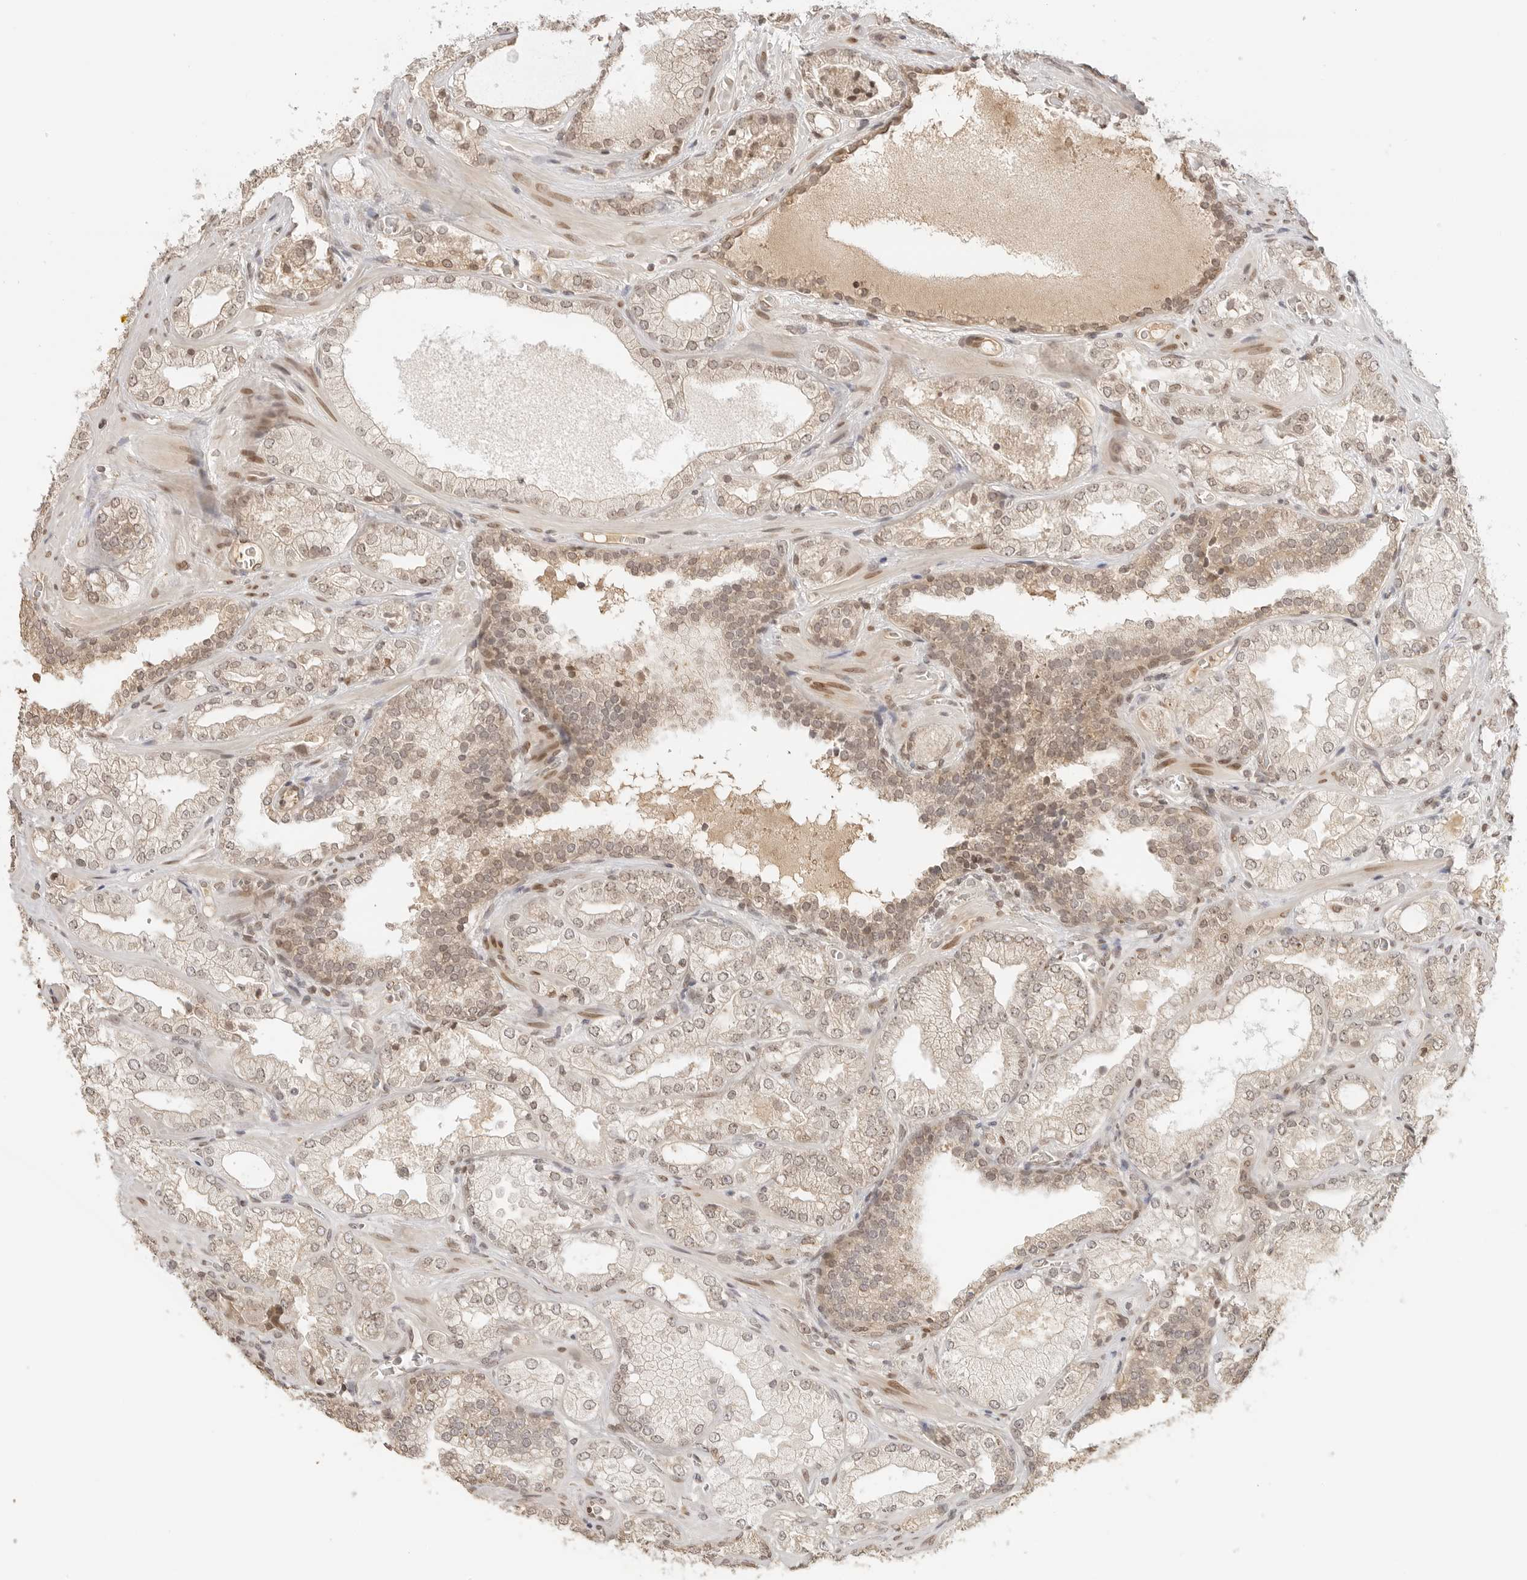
{"staining": {"intensity": "weak", "quantity": "25%-75%", "location": "cytoplasmic/membranous,nuclear"}, "tissue": "prostate cancer", "cell_type": "Tumor cells", "image_type": "cancer", "snomed": [{"axis": "morphology", "description": "Adenocarcinoma, High grade"}, {"axis": "topography", "description": "Prostate"}], "caption": "Immunohistochemistry (IHC) (DAB (3,3'-diaminobenzidine)) staining of prostate cancer (adenocarcinoma (high-grade)) displays weak cytoplasmic/membranous and nuclear protein expression in about 25%-75% of tumor cells. (IHC, brightfield microscopy, high magnification).", "gene": "POLH", "patient": {"sex": "male", "age": 58}}